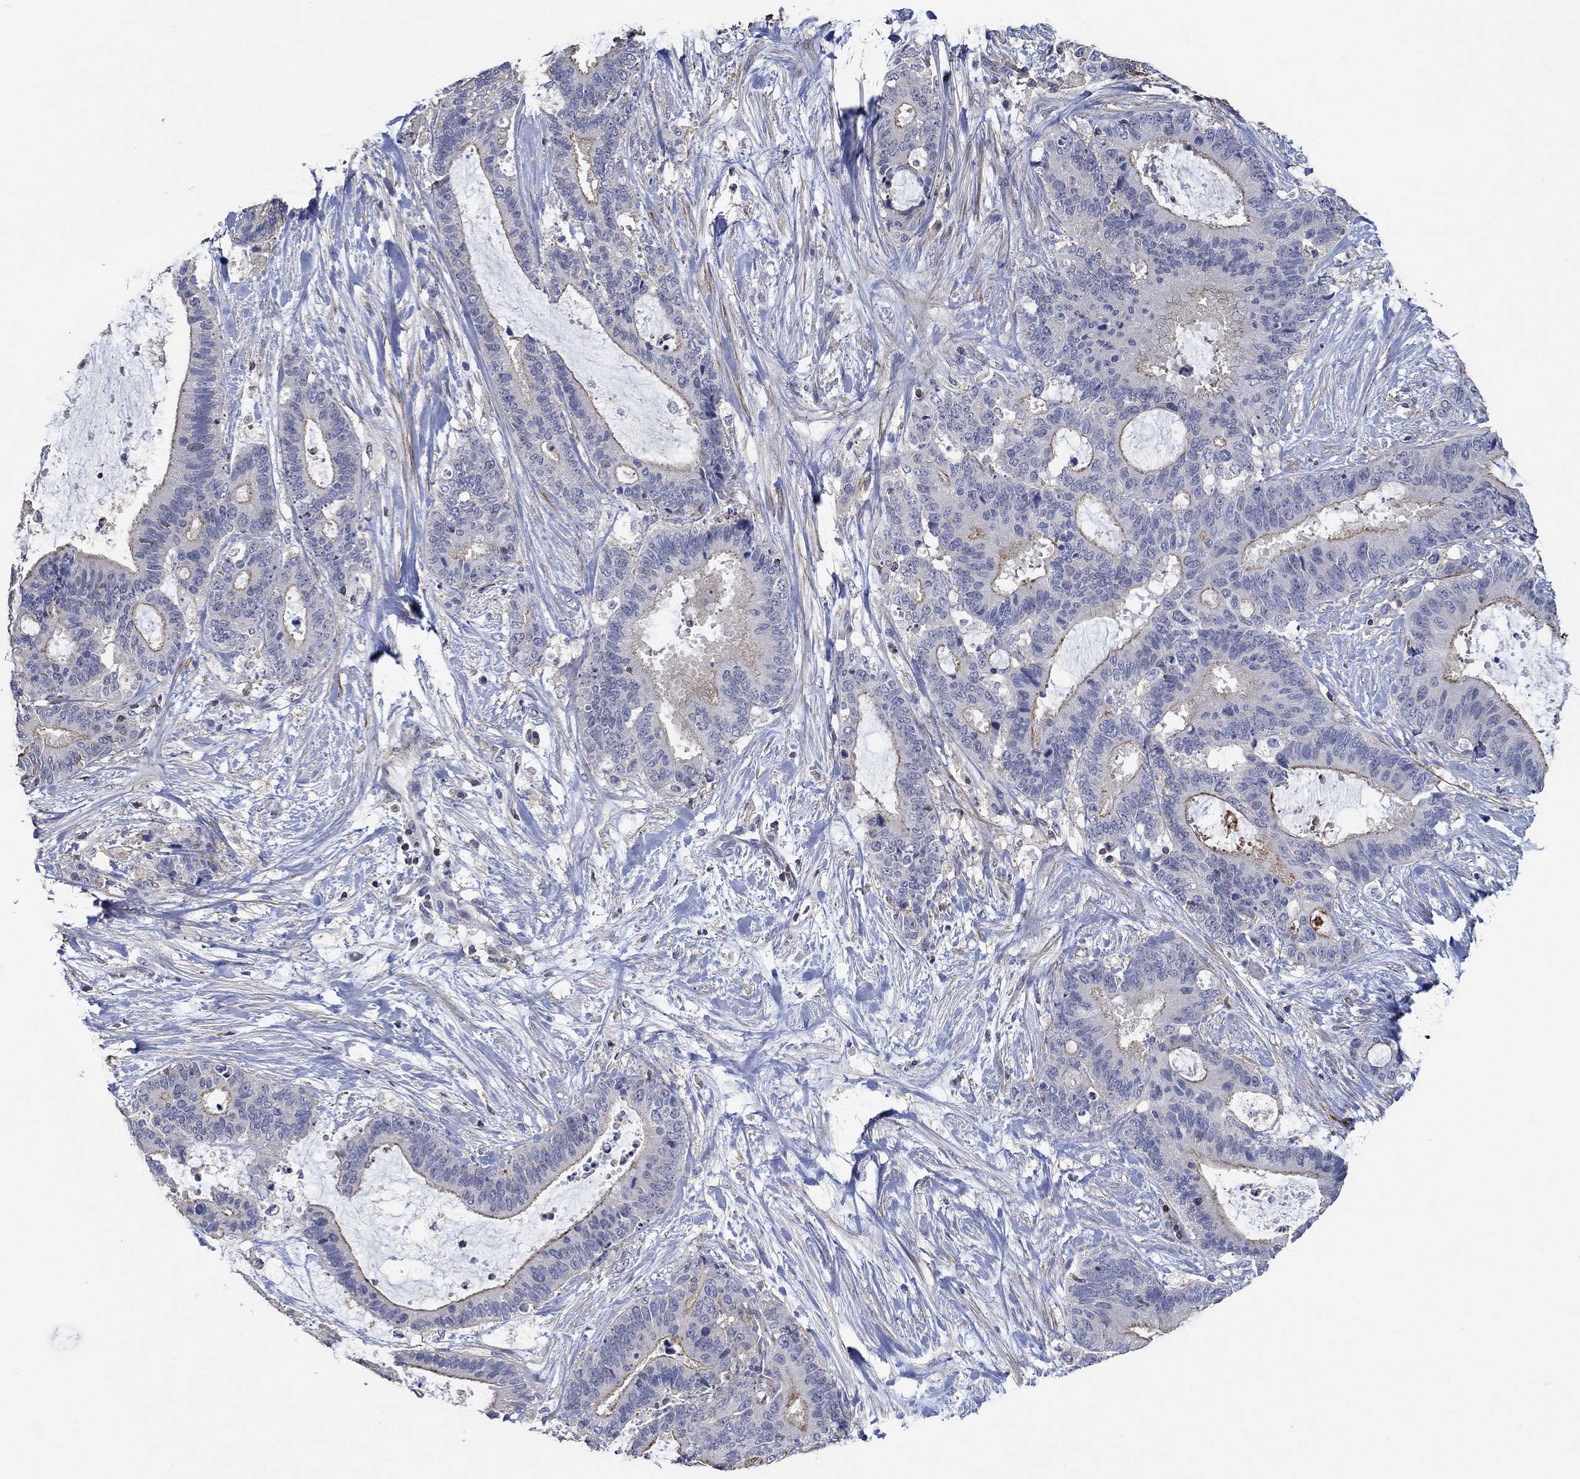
{"staining": {"intensity": "moderate", "quantity": "25%-75%", "location": "cytoplasmic/membranous"}, "tissue": "liver cancer", "cell_type": "Tumor cells", "image_type": "cancer", "snomed": [{"axis": "morphology", "description": "Cholangiocarcinoma"}, {"axis": "topography", "description": "Liver"}], "caption": "Human liver cancer stained with a protein marker demonstrates moderate staining in tumor cells.", "gene": "TNFAIP8L3", "patient": {"sex": "female", "age": 73}}